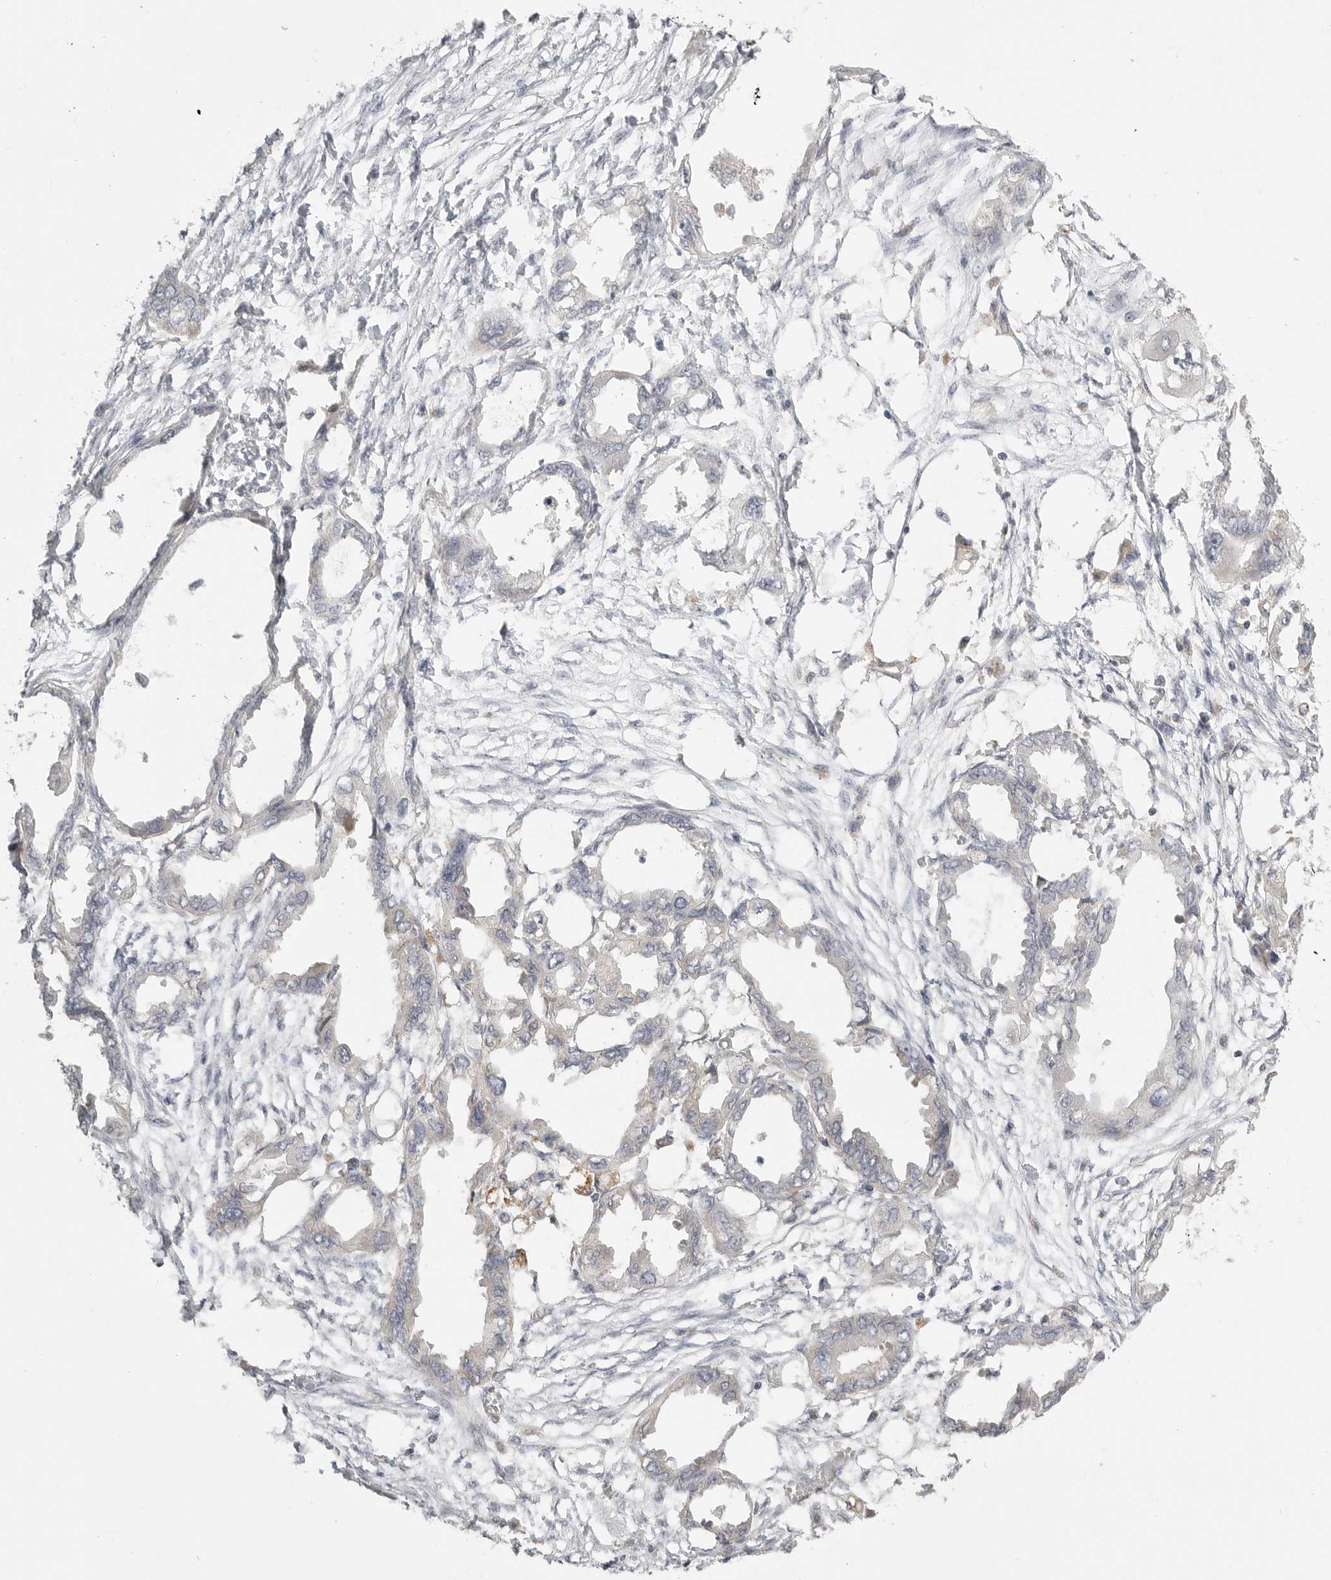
{"staining": {"intensity": "negative", "quantity": "none", "location": "none"}, "tissue": "endometrial cancer", "cell_type": "Tumor cells", "image_type": "cancer", "snomed": [{"axis": "morphology", "description": "Adenocarcinoma, NOS"}, {"axis": "morphology", "description": "Adenocarcinoma, metastatic, NOS"}, {"axis": "topography", "description": "Adipose tissue"}, {"axis": "topography", "description": "Endometrium"}], "caption": "Protein analysis of metastatic adenocarcinoma (endometrial) displays no significant staining in tumor cells.", "gene": "STAB2", "patient": {"sex": "female", "age": 67}}